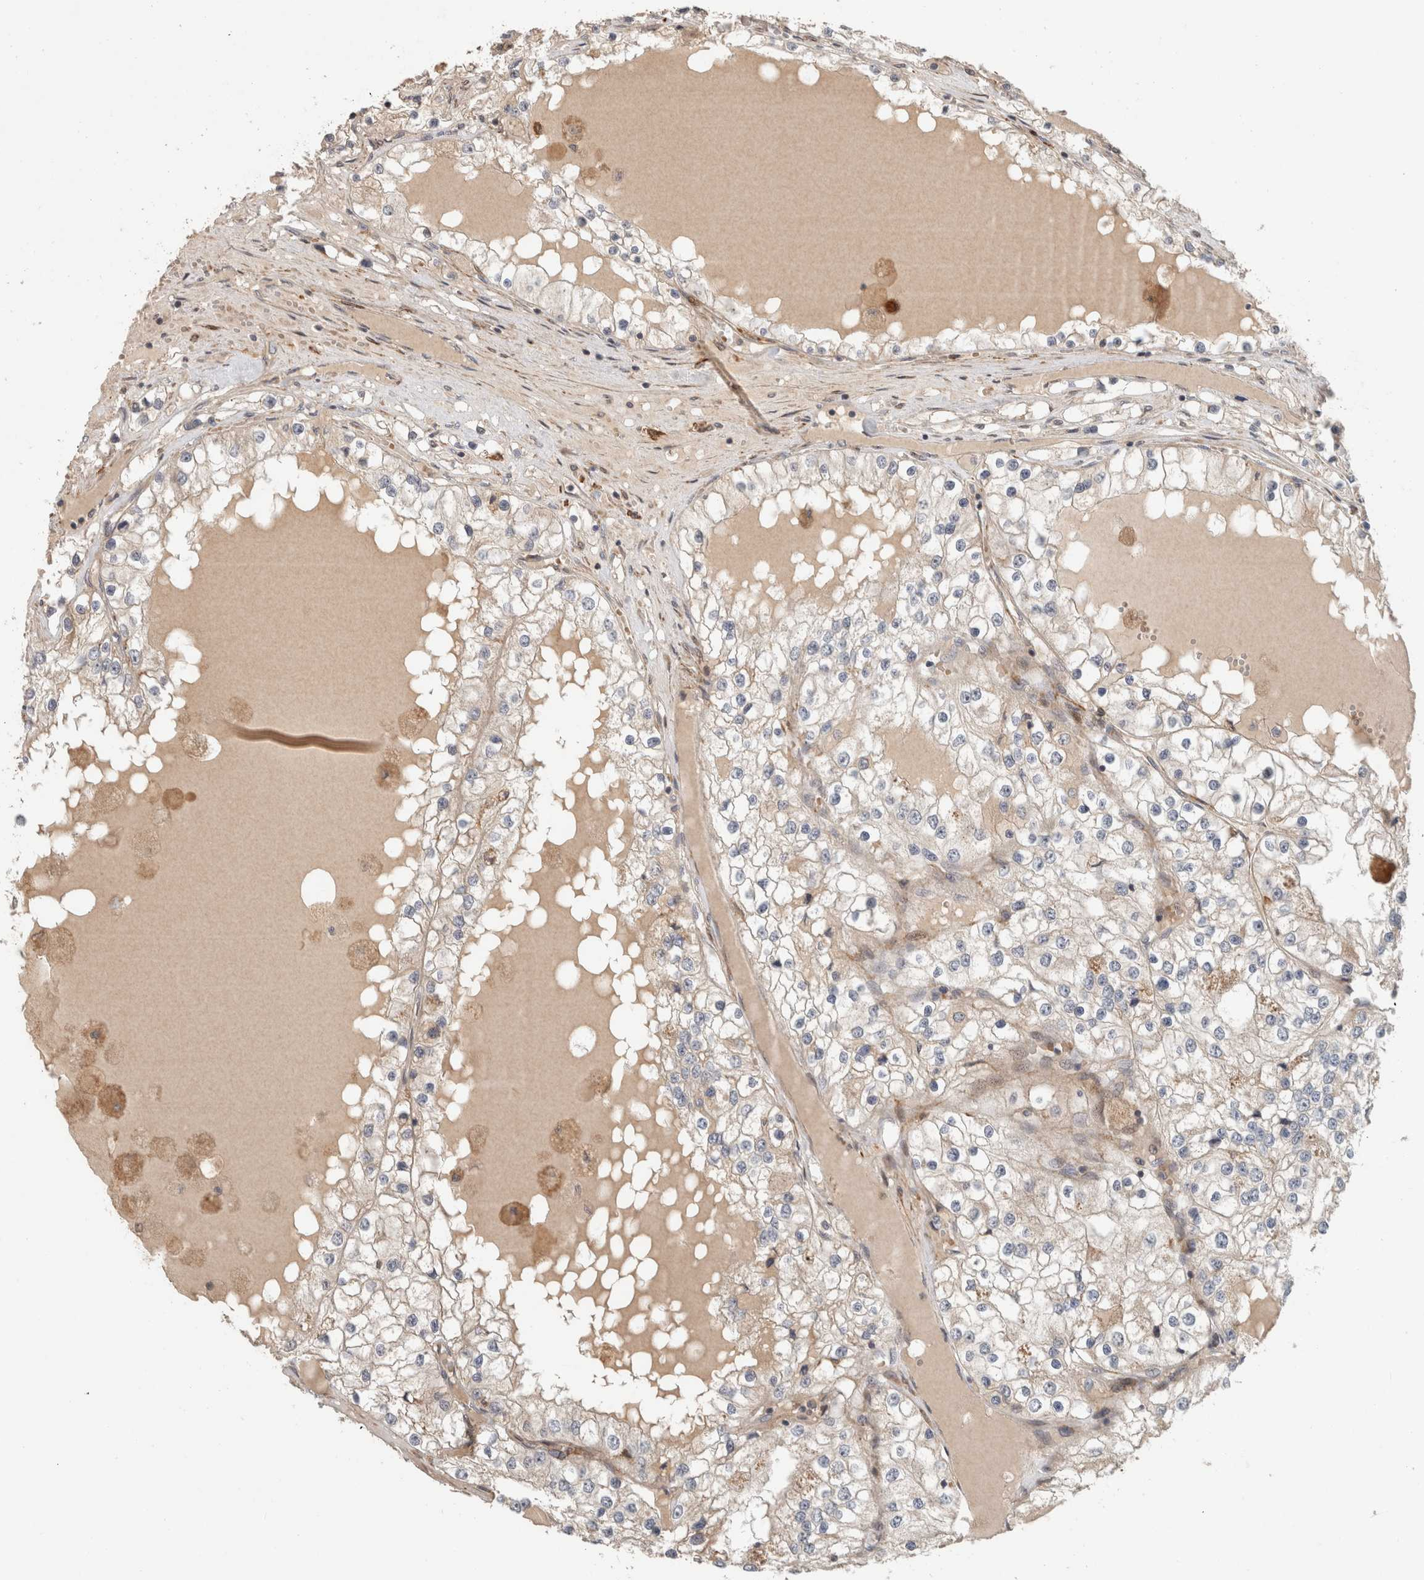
{"staining": {"intensity": "weak", "quantity": "<25%", "location": "cytoplasmic/membranous"}, "tissue": "renal cancer", "cell_type": "Tumor cells", "image_type": "cancer", "snomed": [{"axis": "morphology", "description": "Adenocarcinoma, NOS"}, {"axis": "topography", "description": "Kidney"}], "caption": "Photomicrograph shows no protein positivity in tumor cells of renal cancer (adenocarcinoma) tissue.", "gene": "SIPA1L2", "patient": {"sex": "male", "age": 68}}